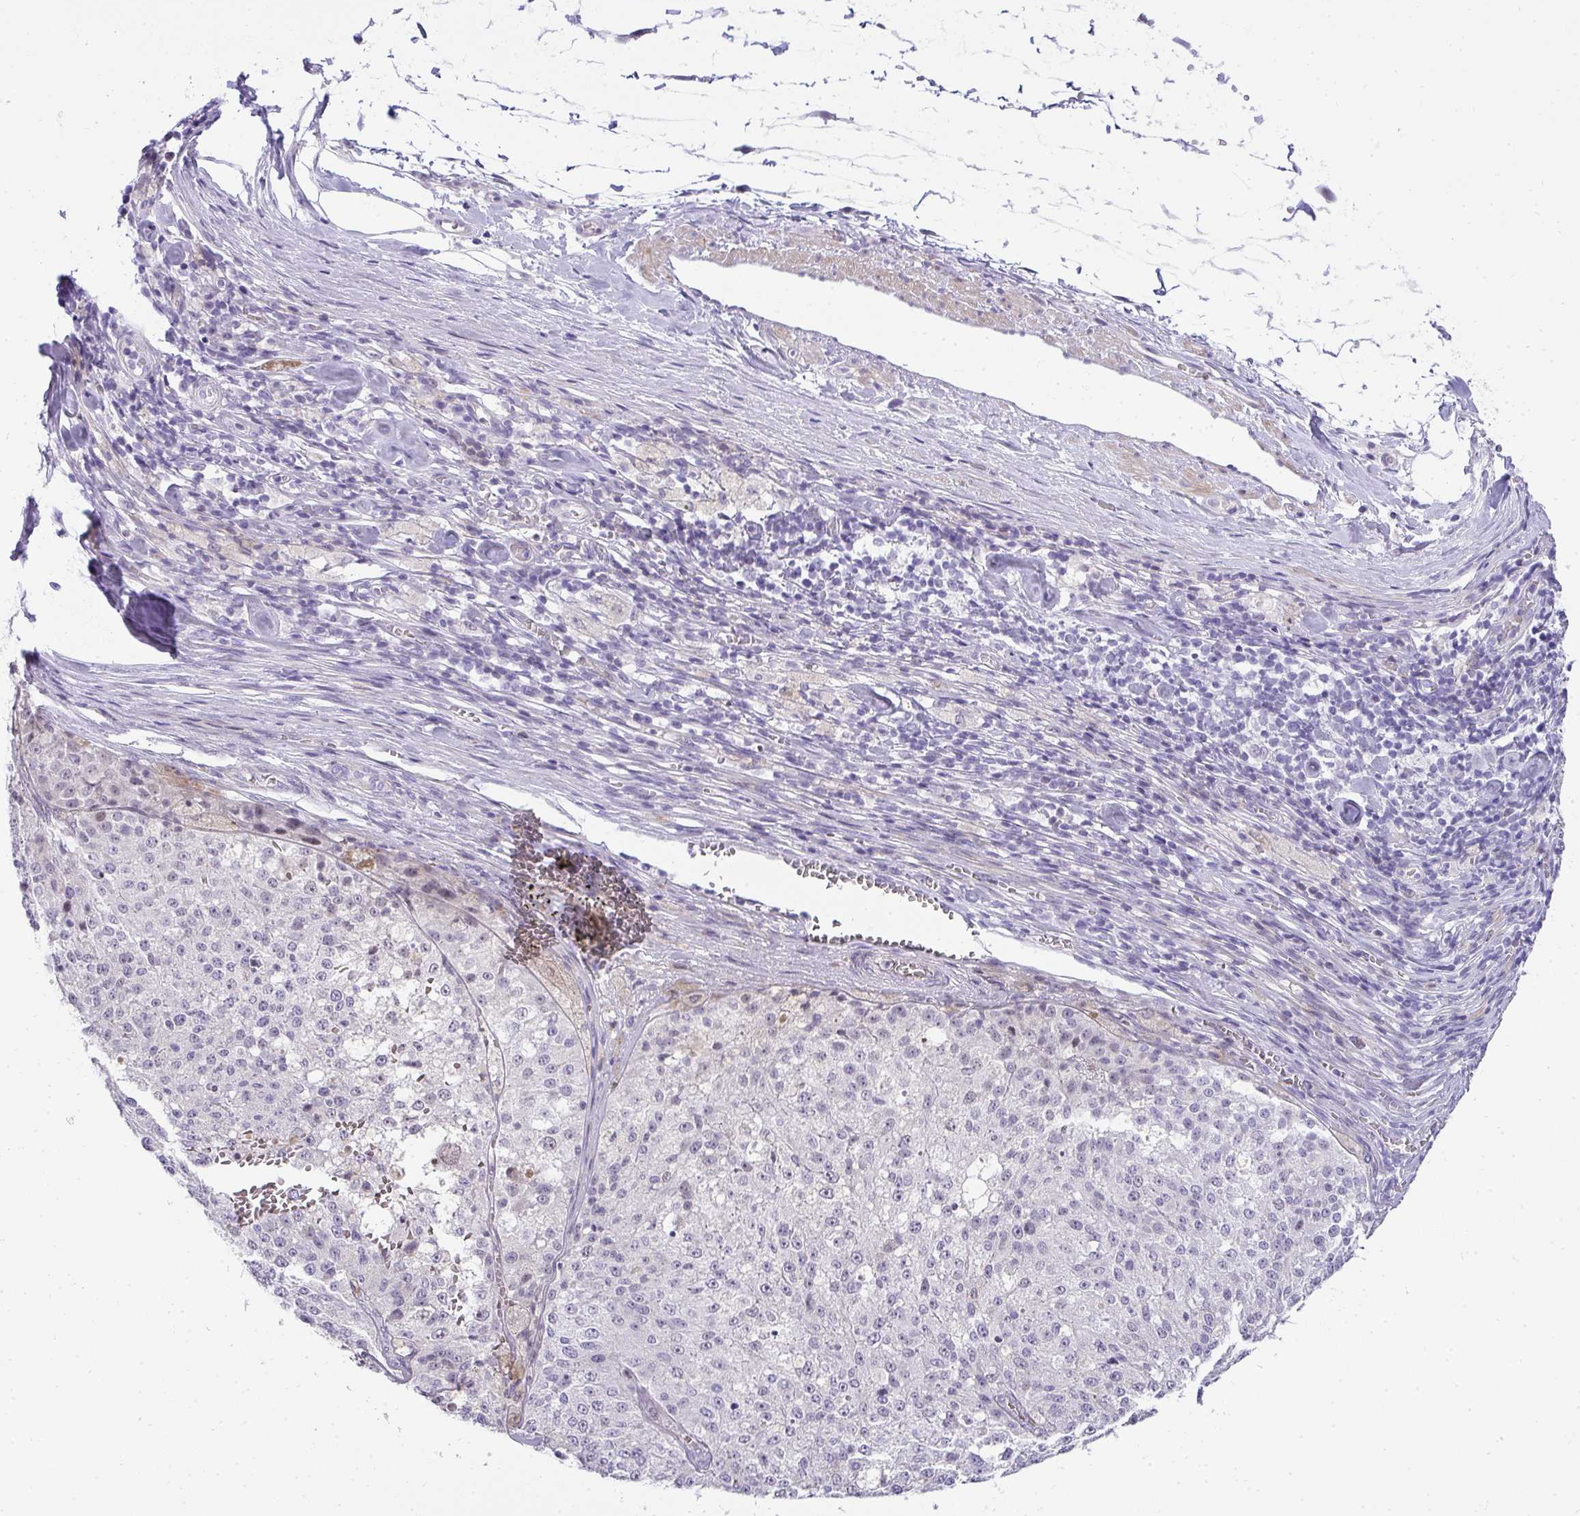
{"staining": {"intensity": "negative", "quantity": "none", "location": "none"}, "tissue": "melanoma", "cell_type": "Tumor cells", "image_type": "cancer", "snomed": [{"axis": "morphology", "description": "Malignant melanoma, Metastatic site"}, {"axis": "topography", "description": "Lymph node"}], "caption": "Immunohistochemical staining of malignant melanoma (metastatic site) reveals no significant positivity in tumor cells.", "gene": "AK5", "patient": {"sex": "female", "age": 64}}